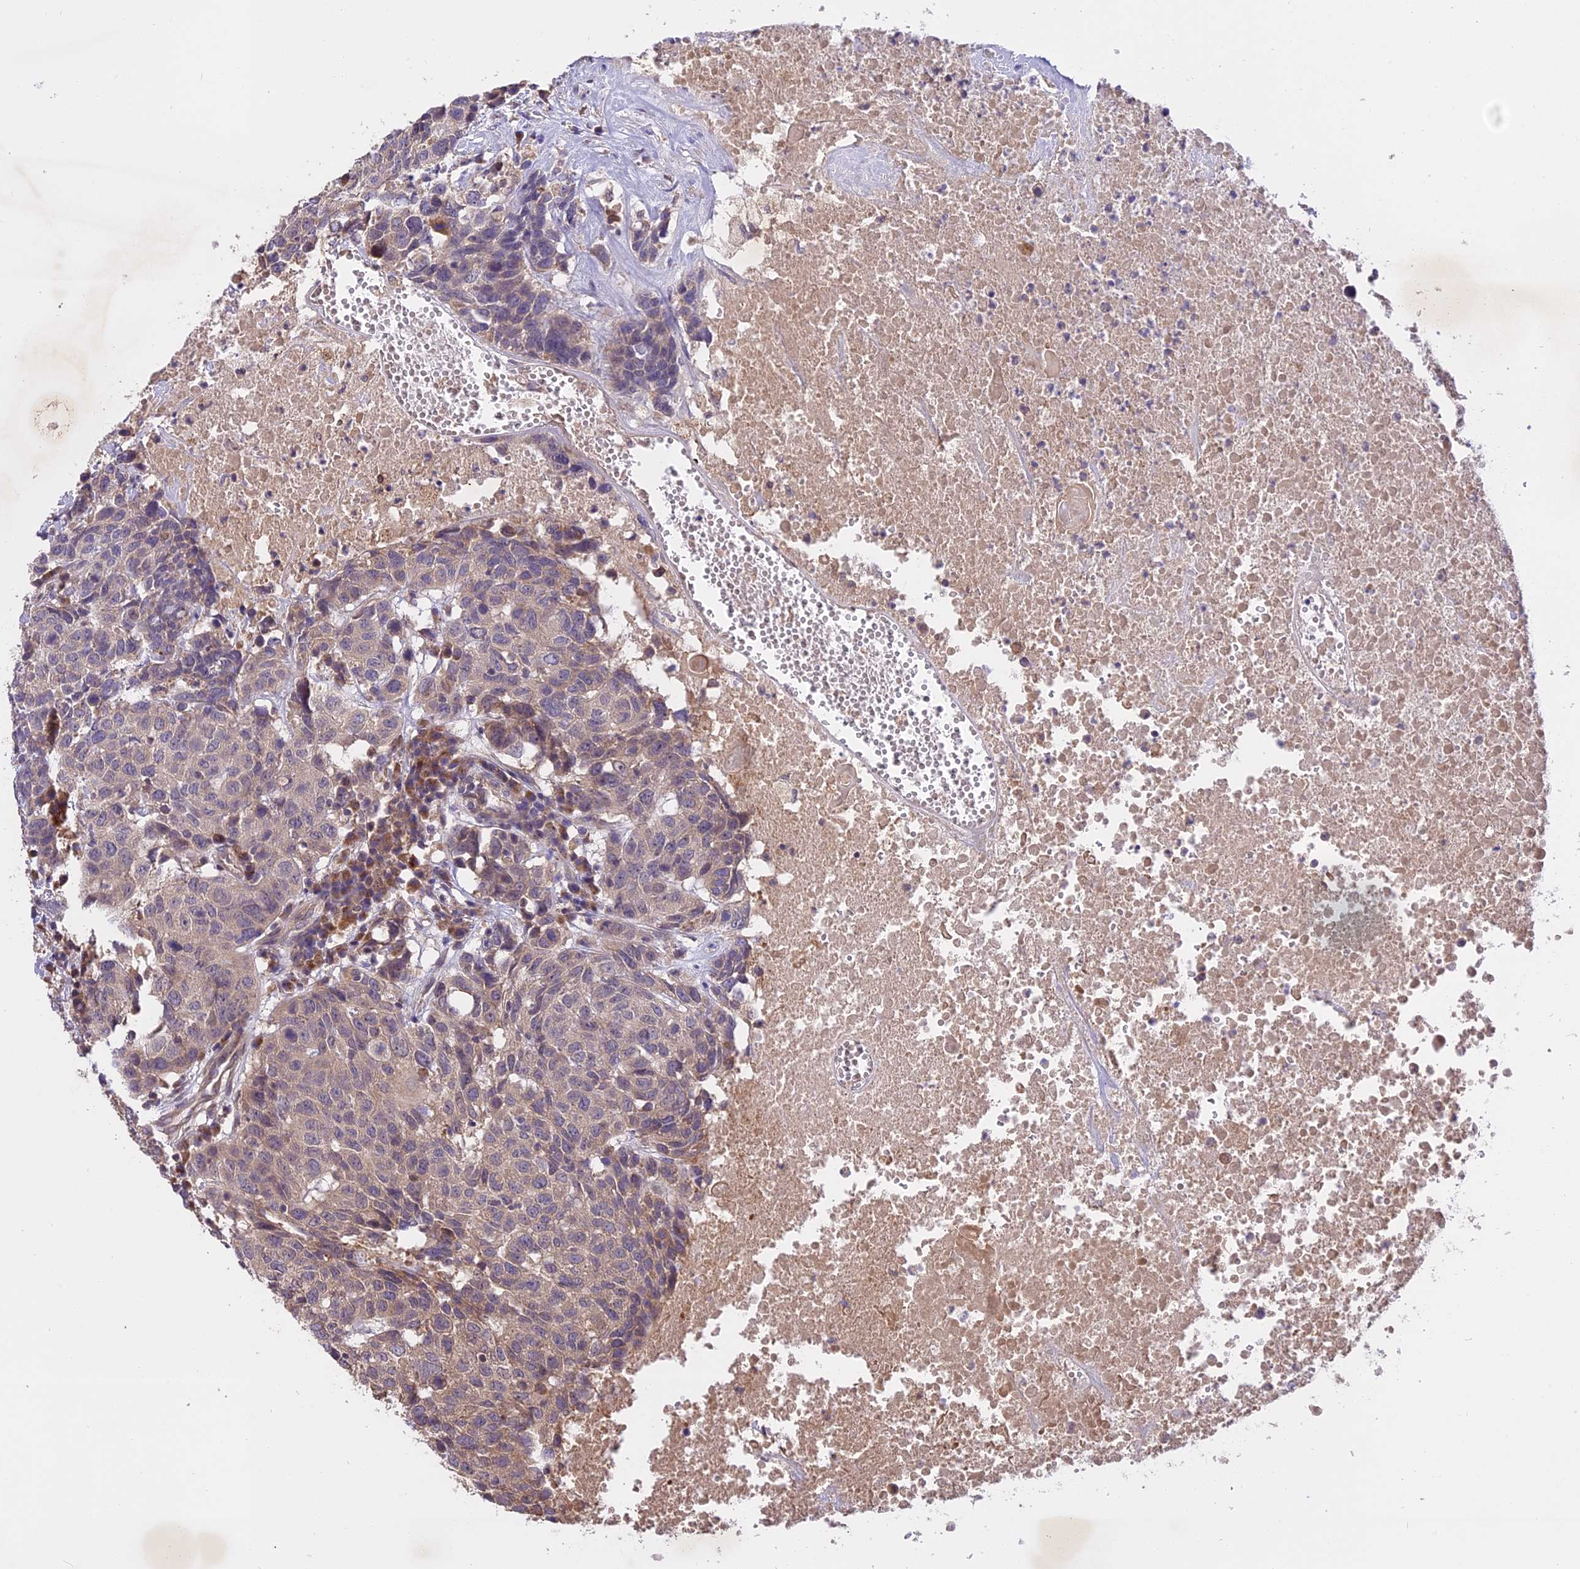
{"staining": {"intensity": "weak", "quantity": "<25%", "location": "cytoplasmic/membranous"}, "tissue": "head and neck cancer", "cell_type": "Tumor cells", "image_type": "cancer", "snomed": [{"axis": "morphology", "description": "Squamous cell carcinoma, NOS"}, {"axis": "topography", "description": "Head-Neck"}], "caption": "Immunohistochemistry (IHC) of human squamous cell carcinoma (head and neck) reveals no staining in tumor cells. (Stains: DAB immunohistochemistry (IHC) with hematoxylin counter stain, Microscopy: brightfield microscopy at high magnification).", "gene": "MEMO1", "patient": {"sex": "male", "age": 66}}